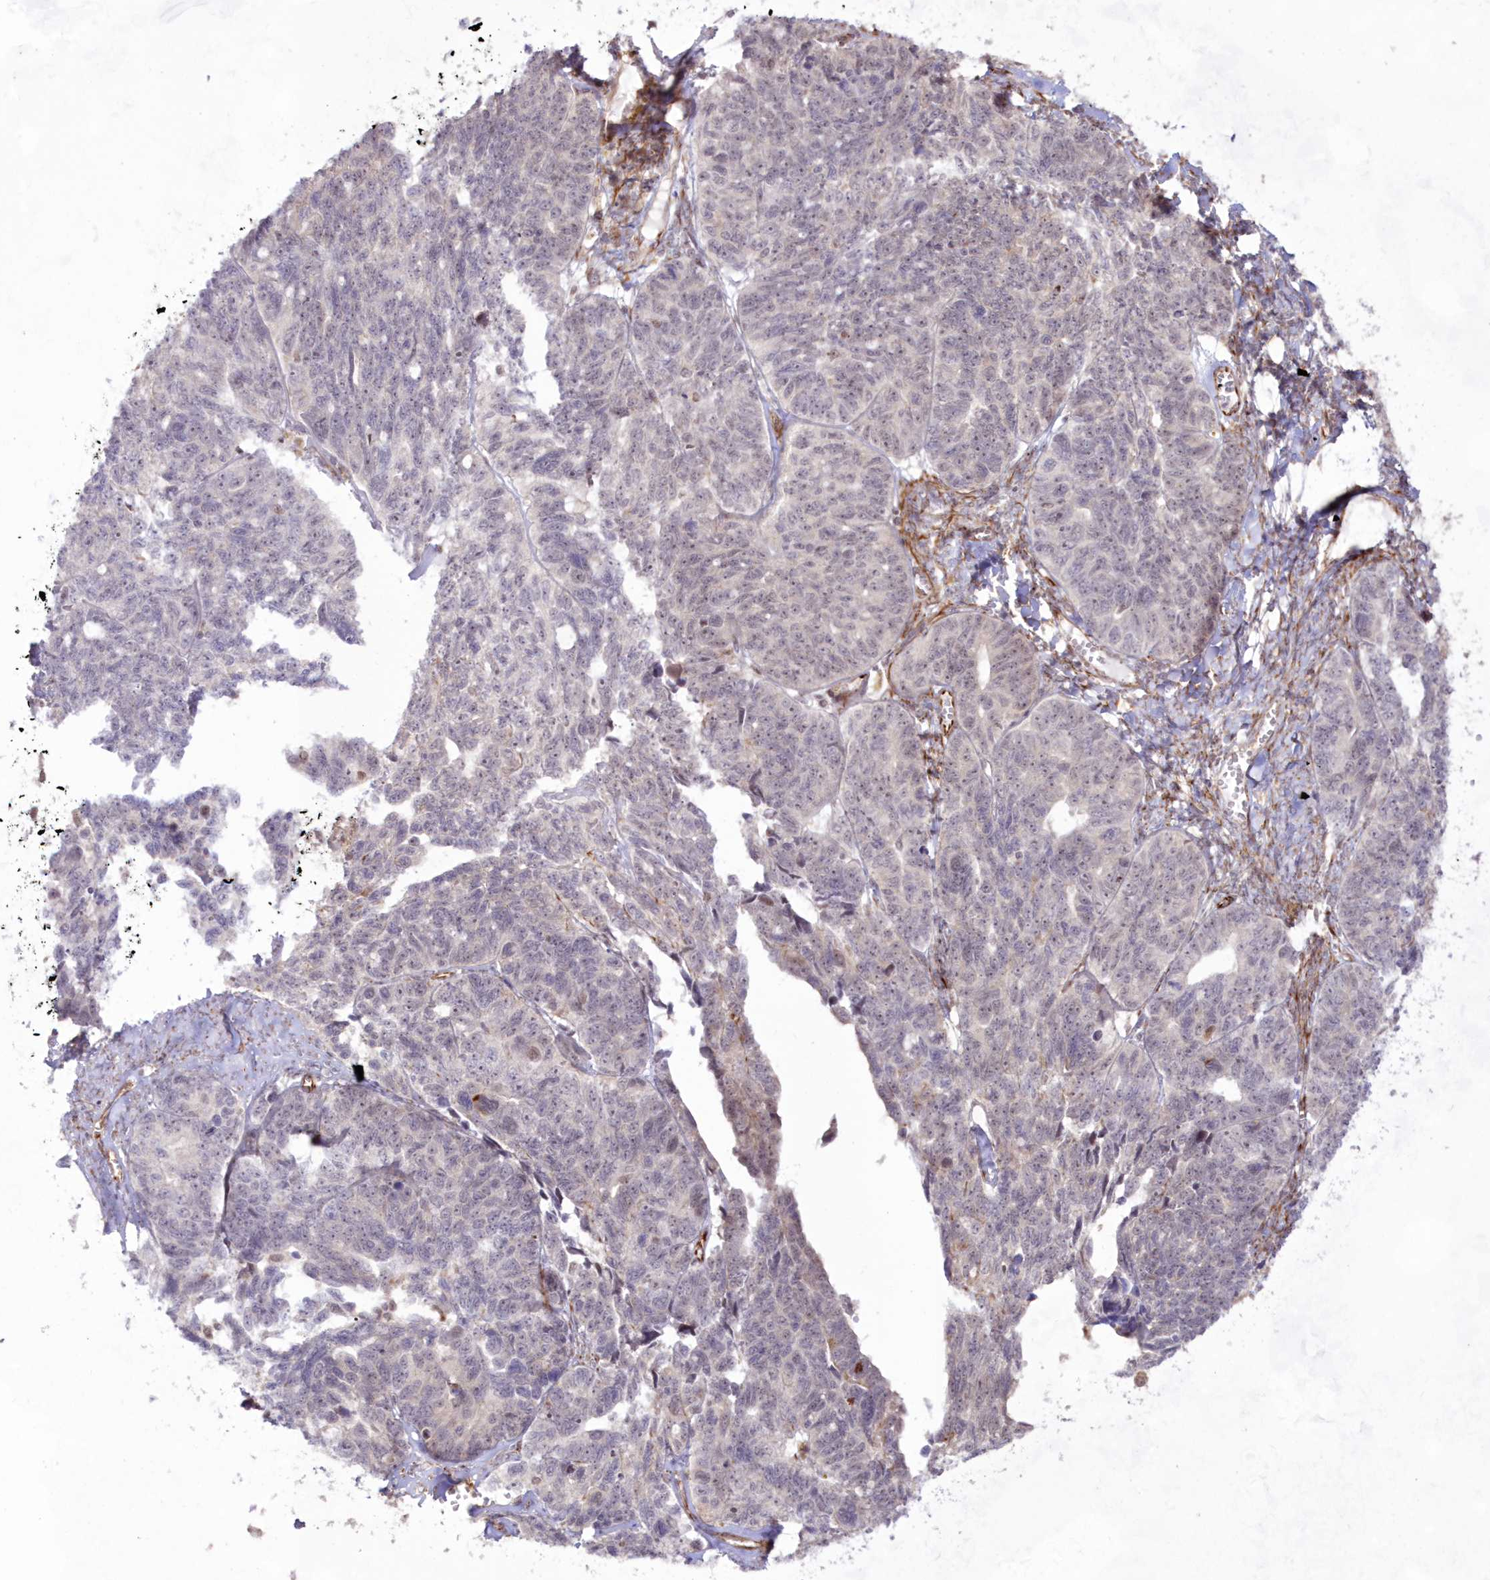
{"staining": {"intensity": "weak", "quantity": "<25%", "location": "cytoplasmic/membranous,nuclear"}, "tissue": "ovarian cancer", "cell_type": "Tumor cells", "image_type": "cancer", "snomed": [{"axis": "morphology", "description": "Cystadenocarcinoma, serous, NOS"}, {"axis": "topography", "description": "Ovary"}], "caption": "Immunohistochemical staining of serous cystadenocarcinoma (ovarian) shows no significant expression in tumor cells. (DAB (3,3'-diaminobenzidine) IHC visualized using brightfield microscopy, high magnification).", "gene": "SNIP1", "patient": {"sex": "female", "age": 79}}